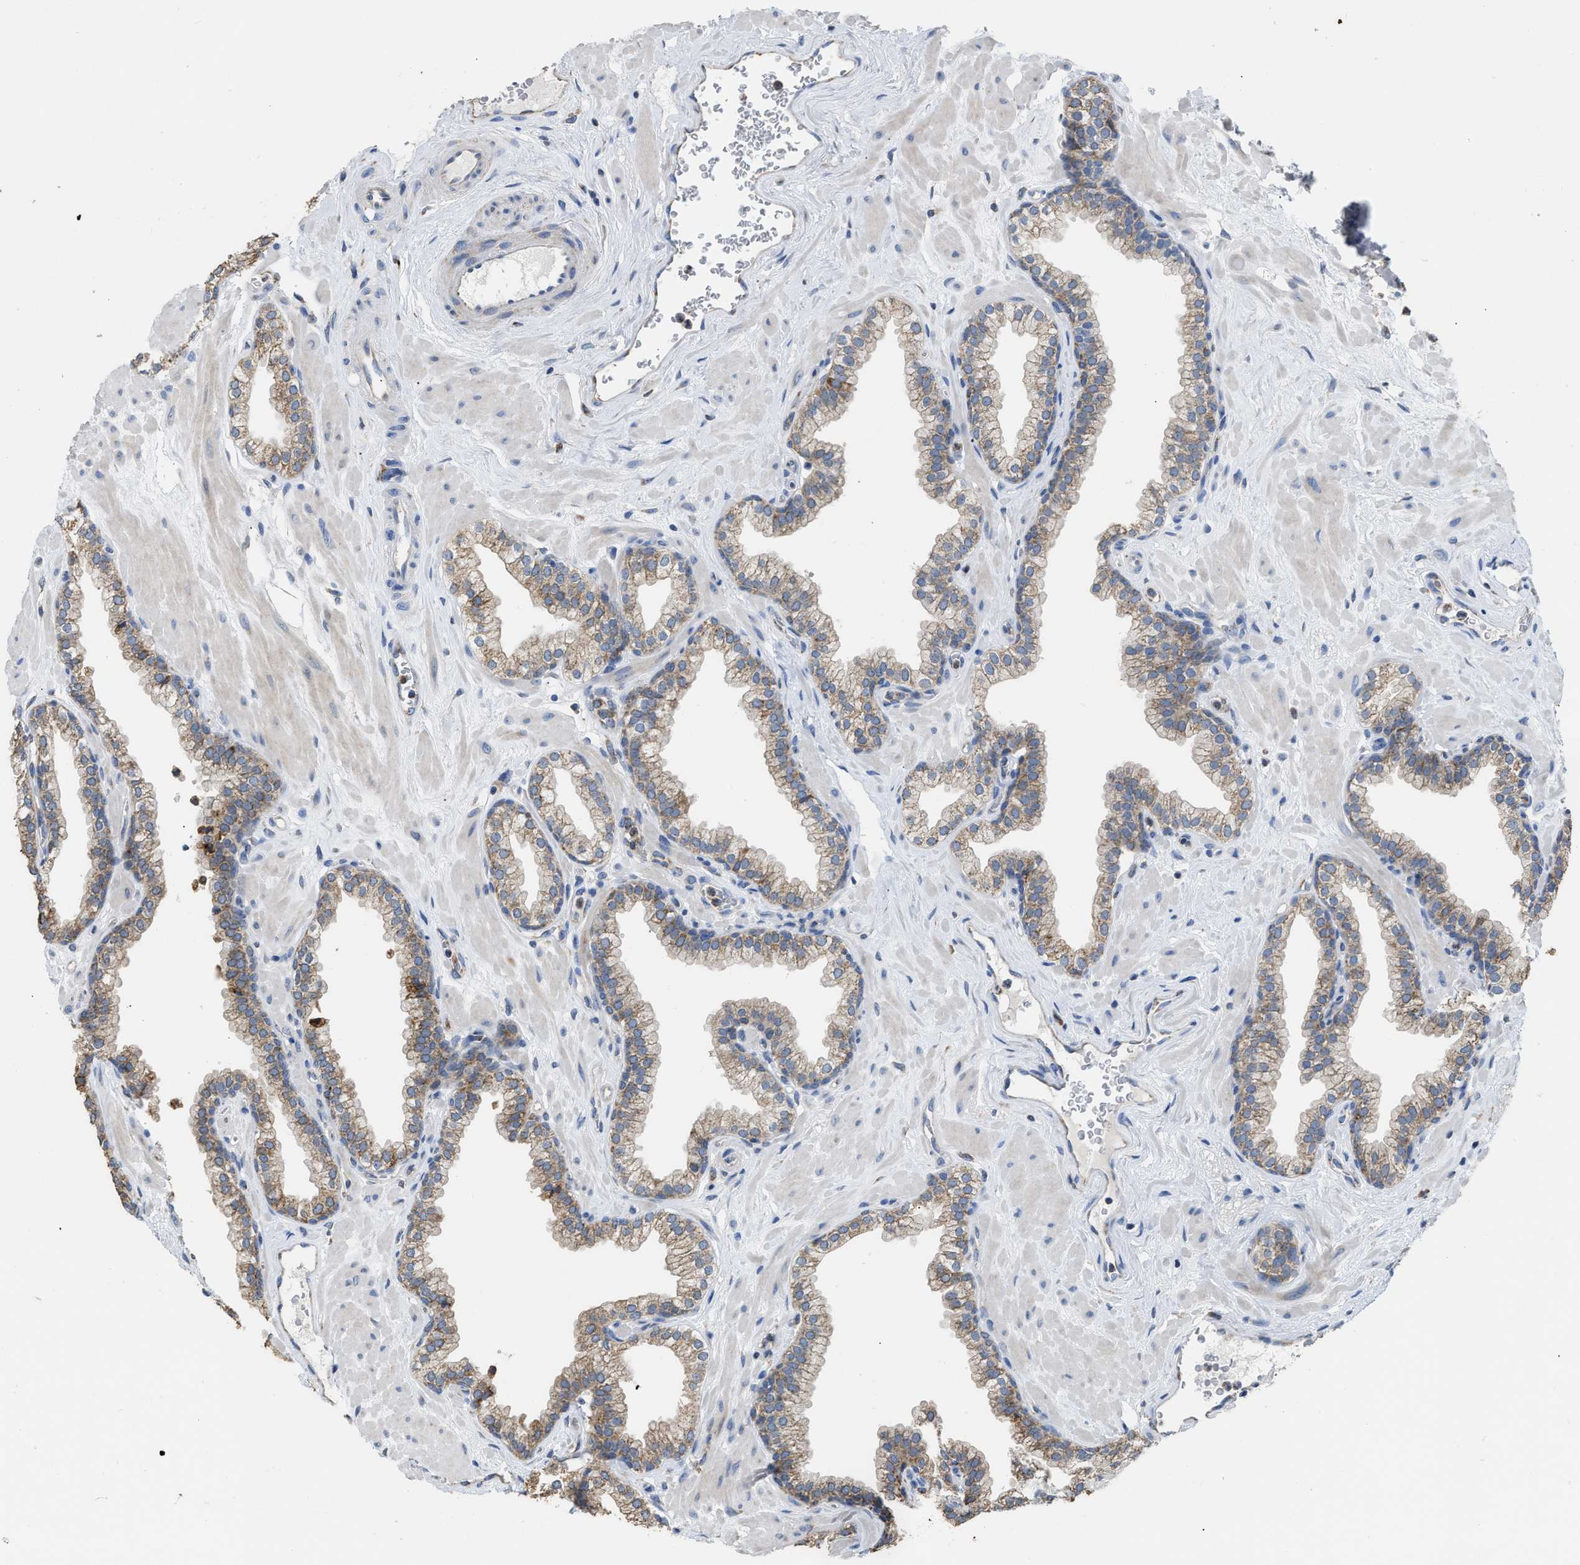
{"staining": {"intensity": "strong", "quantity": ">75%", "location": "cytoplasmic/membranous"}, "tissue": "prostate", "cell_type": "Glandular cells", "image_type": "normal", "snomed": [{"axis": "morphology", "description": "Normal tissue, NOS"}, {"axis": "morphology", "description": "Urothelial carcinoma, Low grade"}, {"axis": "topography", "description": "Urinary bladder"}, {"axis": "topography", "description": "Prostate"}], "caption": "Normal prostate reveals strong cytoplasmic/membranous expression in approximately >75% of glandular cells, visualized by immunohistochemistry.", "gene": "AK2", "patient": {"sex": "male", "age": 60}}